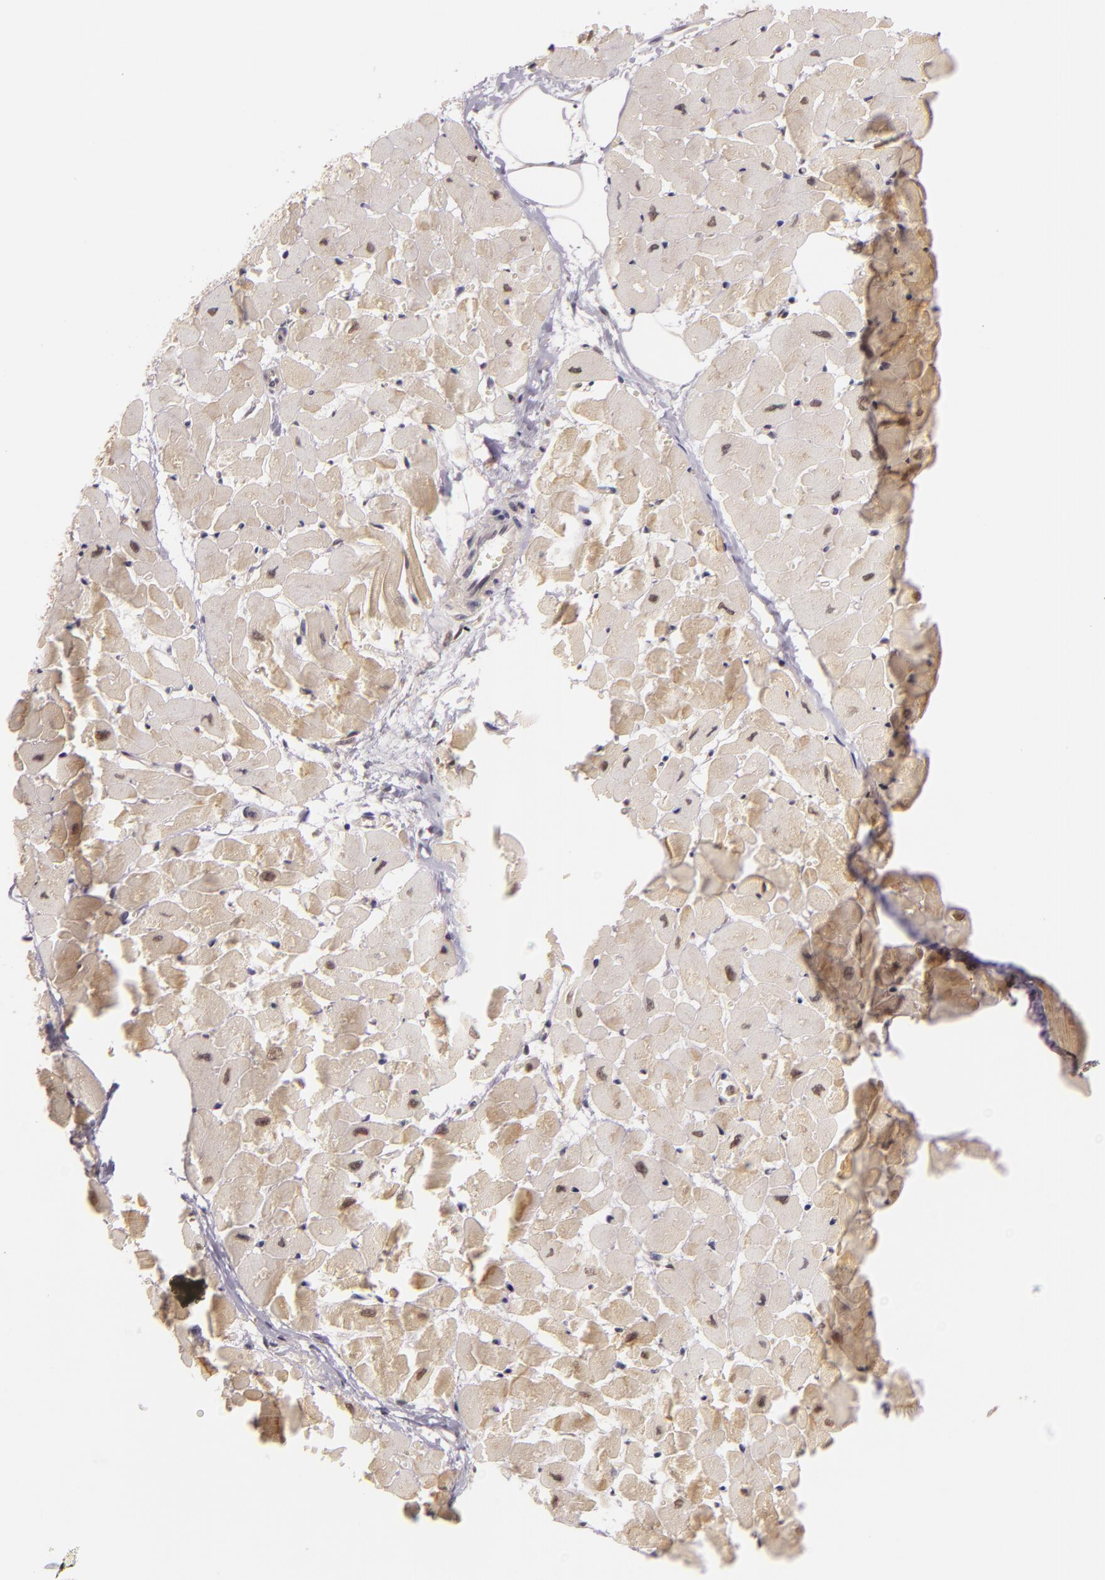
{"staining": {"intensity": "weak", "quantity": ">75%", "location": "cytoplasmic/membranous"}, "tissue": "heart muscle", "cell_type": "Cardiomyocytes", "image_type": "normal", "snomed": [{"axis": "morphology", "description": "Normal tissue, NOS"}, {"axis": "topography", "description": "Heart"}], "caption": "High-magnification brightfield microscopy of unremarkable heart muscle stained with DAB (brown) and counterstained with hematoxylin (blue). cardiomyocytes exhibit weak cytoplasmic/membranous positivity is identified in approximately>75% of cells.", "gene": "TOM1", "patient": {"sex": "female", "age": 19}}